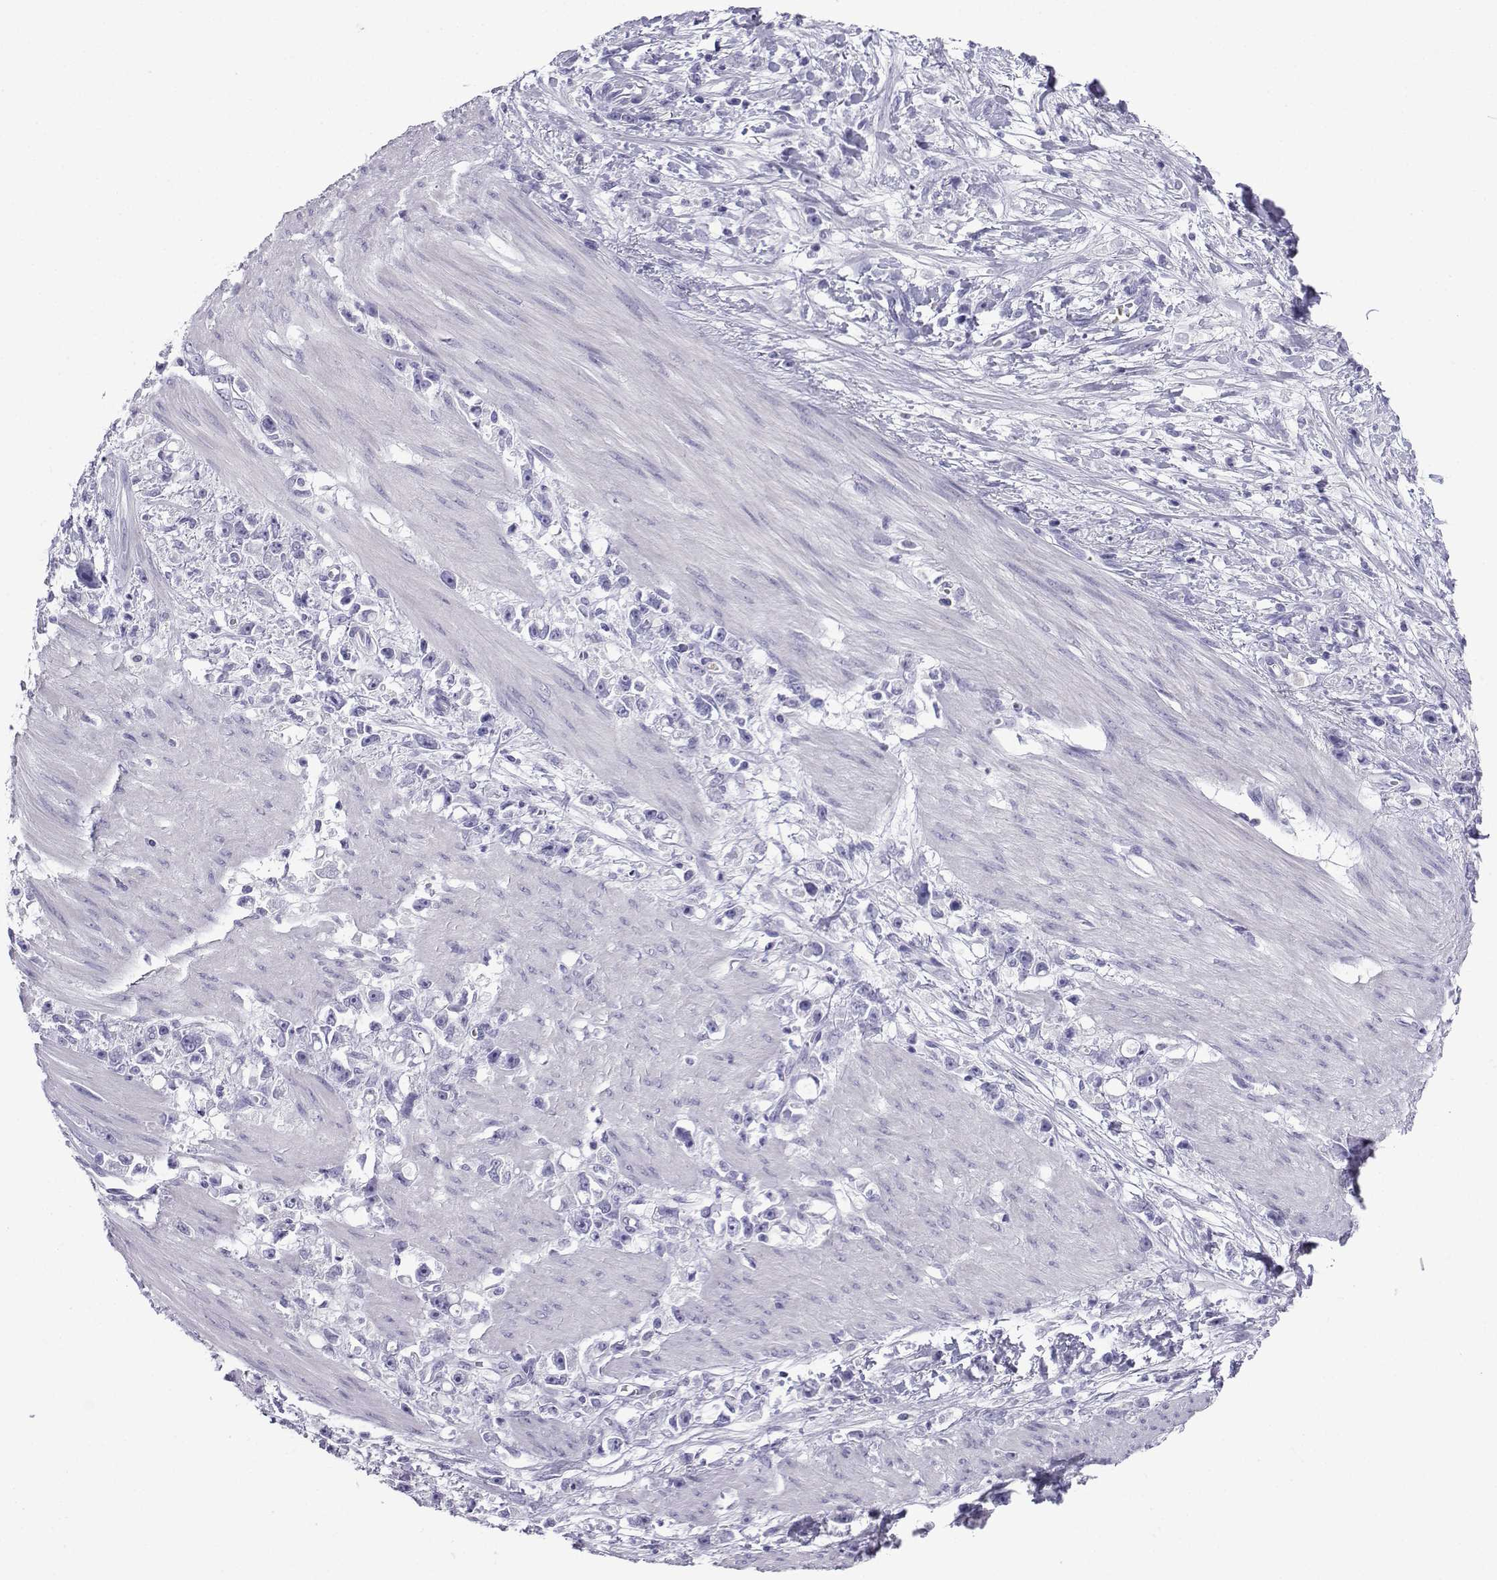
{"staining": {"intensity": "negative", "quantity": "none", "location": "none"}, "tissue": "stomach cancer", "cell_type": "Tumor cells", "image_type": "cancer", "snomed": [{"axis": "morphology", "description": "Adenocarcinoma, NOS"}, {"axis": "topography", "description": "Stomach"}], "caption": "High power microscopy histopathology image of an immunohistochemistry (IHC) image of adenocarcinoma (stomach), revealing no significant staining in tumor cells. (DAB (3,3'-diaminobenzidine) immunohistochemistry visualized using brightfield microscopy, high magnification).", "gene": "TRIM46", "patient": {"sex": "female", "age": 59}}